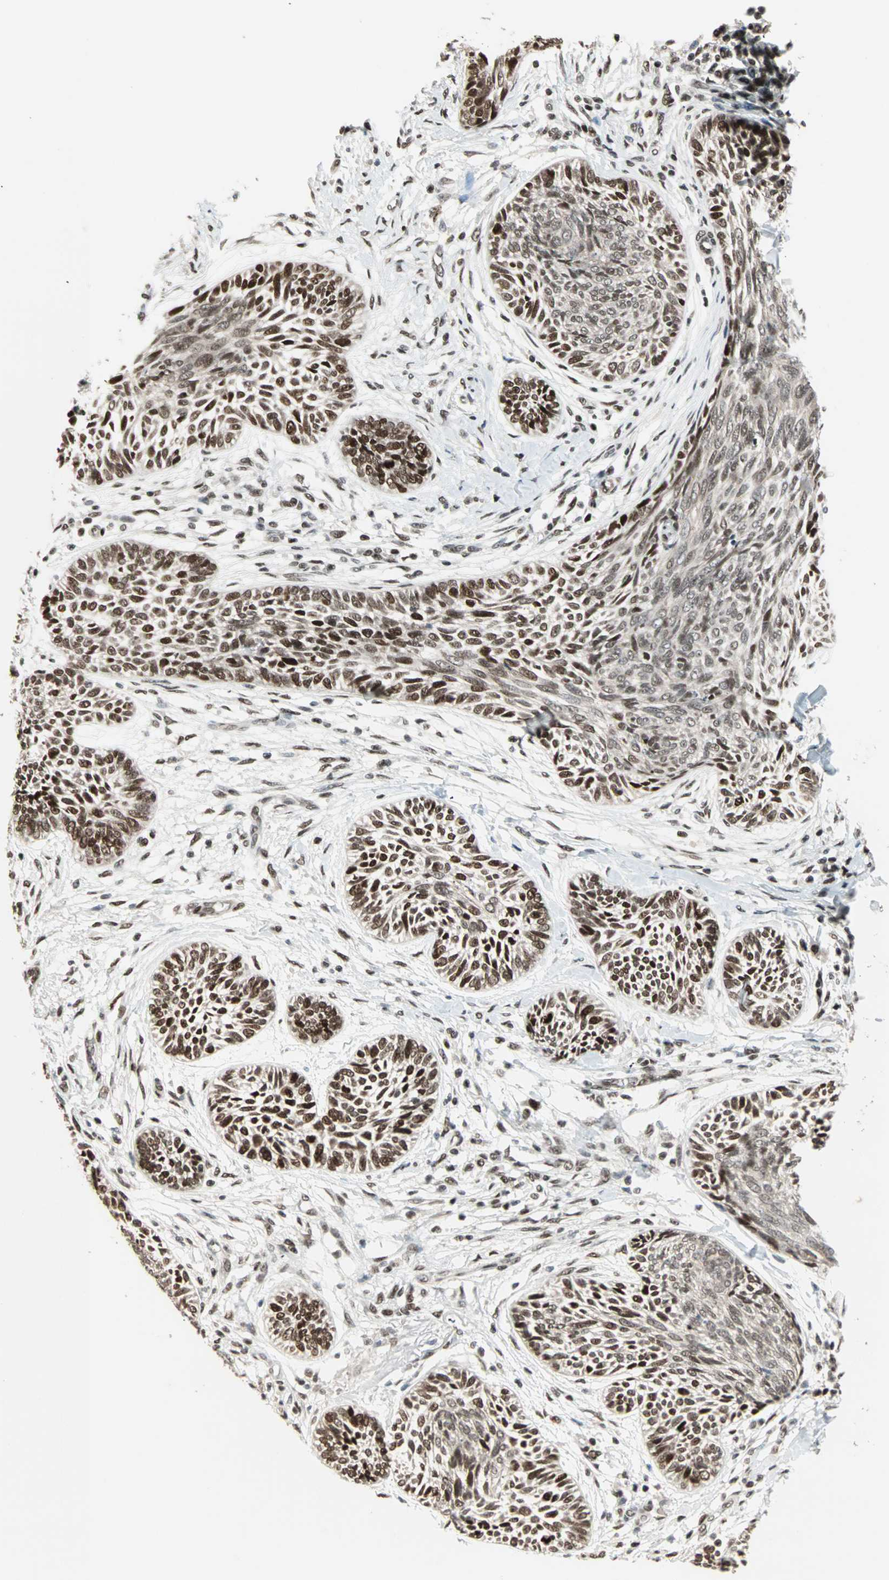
{"staining": {"intensity": "strong", "quantity": ">75%", "location": "nuclear"}, "tissue": "skin cancer", "cell_type": "Tumor cells", "image_type": "cancer", "snomed": [{"axis": "morphology", "description": "Papilloma, NOS"}, {"axis": "morphology", "description": "Basal cell carcinoma"}, {"axis": "topography", "description": "Skin"}], "caption": "An immunohistochemistry image of tumor tissue is shown. Protein staining in brown shows strong nuclear positivity in skin cancer within tumor cells. The staining was performed using DAB (3,3'-diaminobenzidine), with brown indicating positive protein expression. Nuclei are stained blue with hematoxylin.", "gene": "MDC1", "patient": {"sex": "male", "age": 87}}